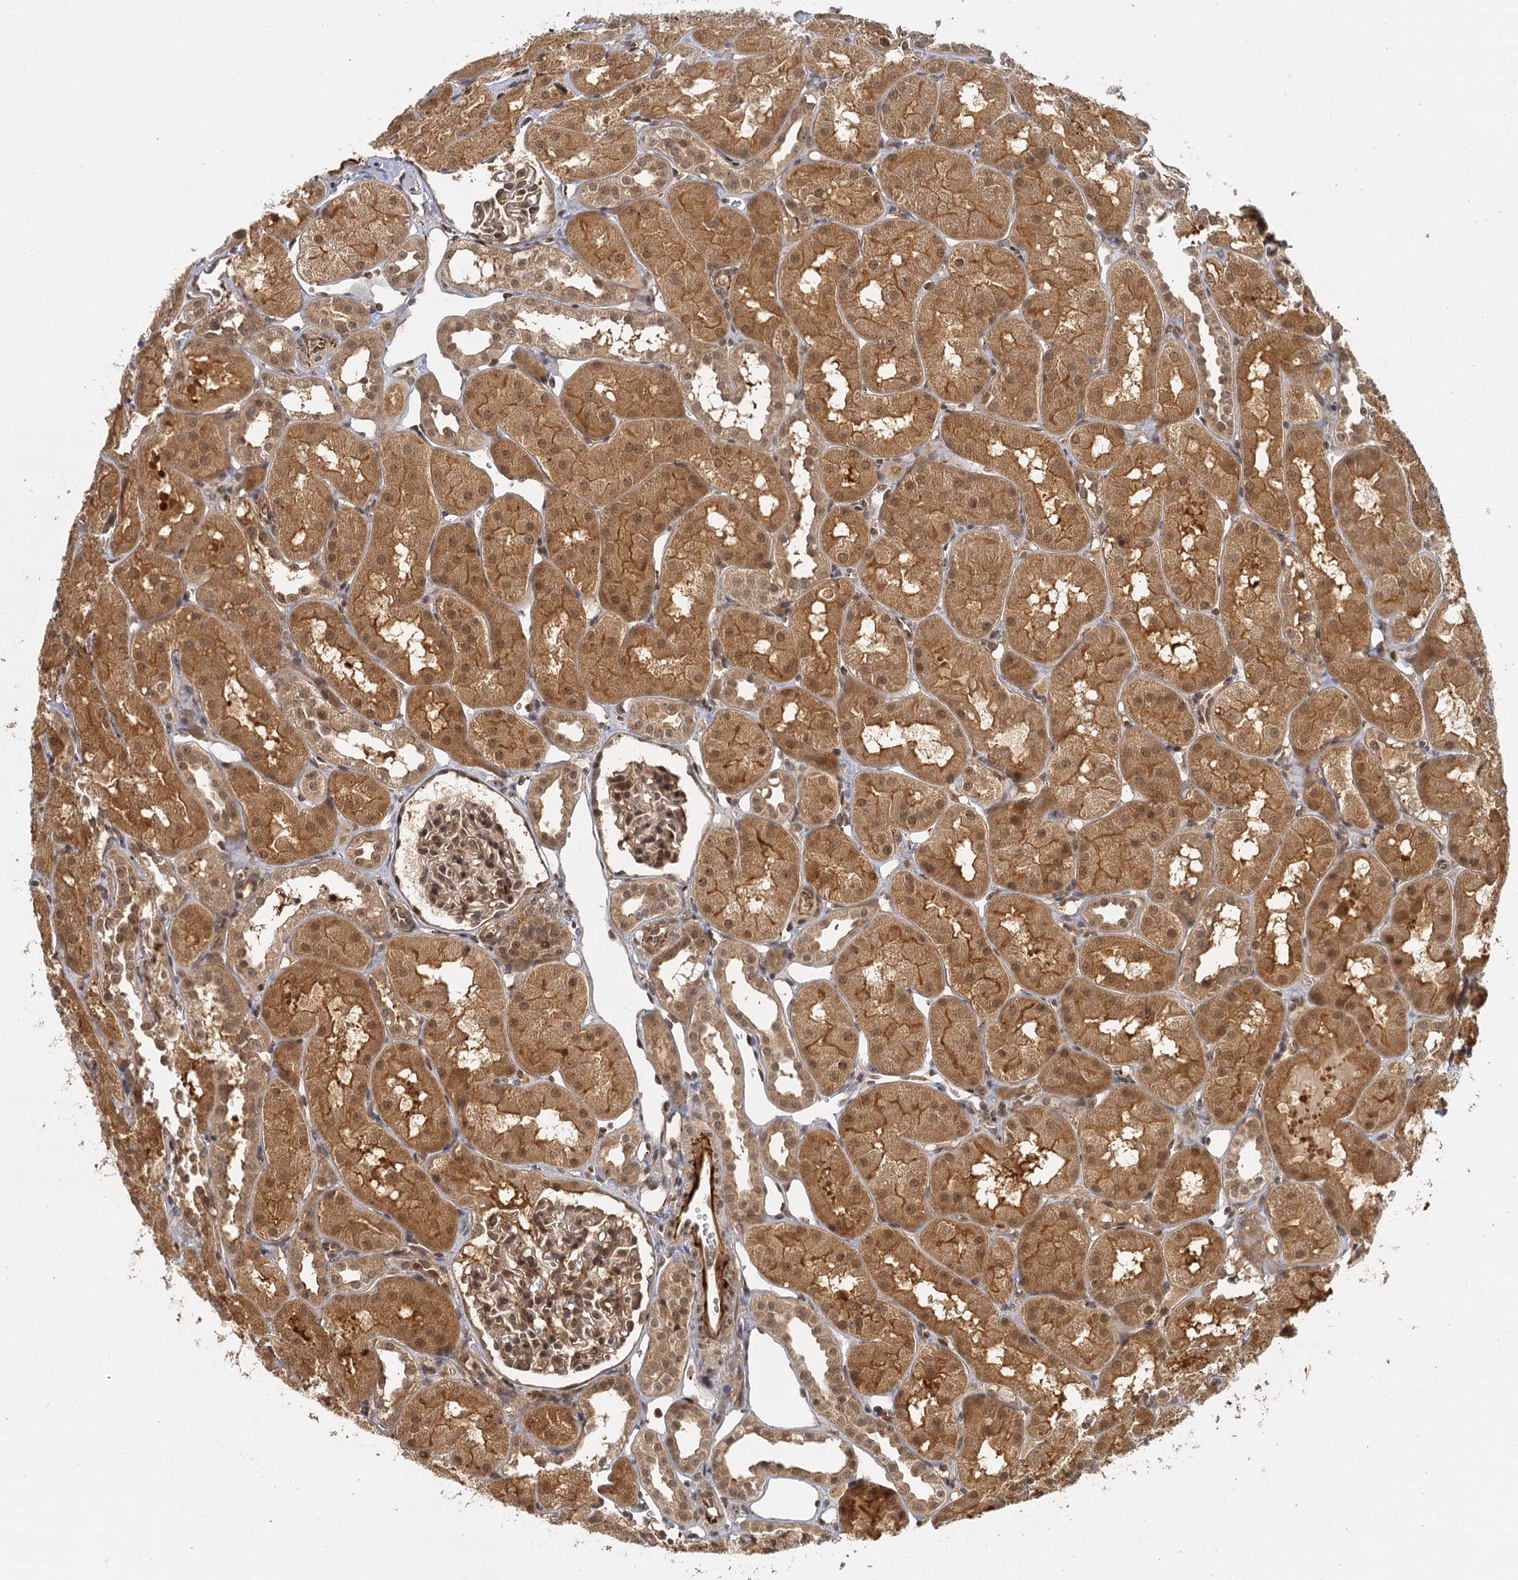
{"staining": {"intensity": "moderate", "quantity": ">75%", "location": "cytoplasmic/membranous,nuclear"}, "tissue": "kidney", "cell_type": "Cells in glomeruli", "image_type": "normal", "snomed": [{"axis": "morphology", "description": "Normal tissue, NOS"}, {"axis": "topography", "description": "Kidney"}, {"axis": "topography", "description": "Urinary bladder"}], "caption": "Immunohistochemistry photomicrograph of benign kidney: human kidney stained using IHC exhibits medium levels of moderate protein expression localized specifically in the cytoplasmic/membranous,nuclear of cells in glomeruli, appearing as a cytoplasmic/membranous,nuclear brown color.", "gene": "ZNF549", "patient": {"sex": "male", "age": 16}}